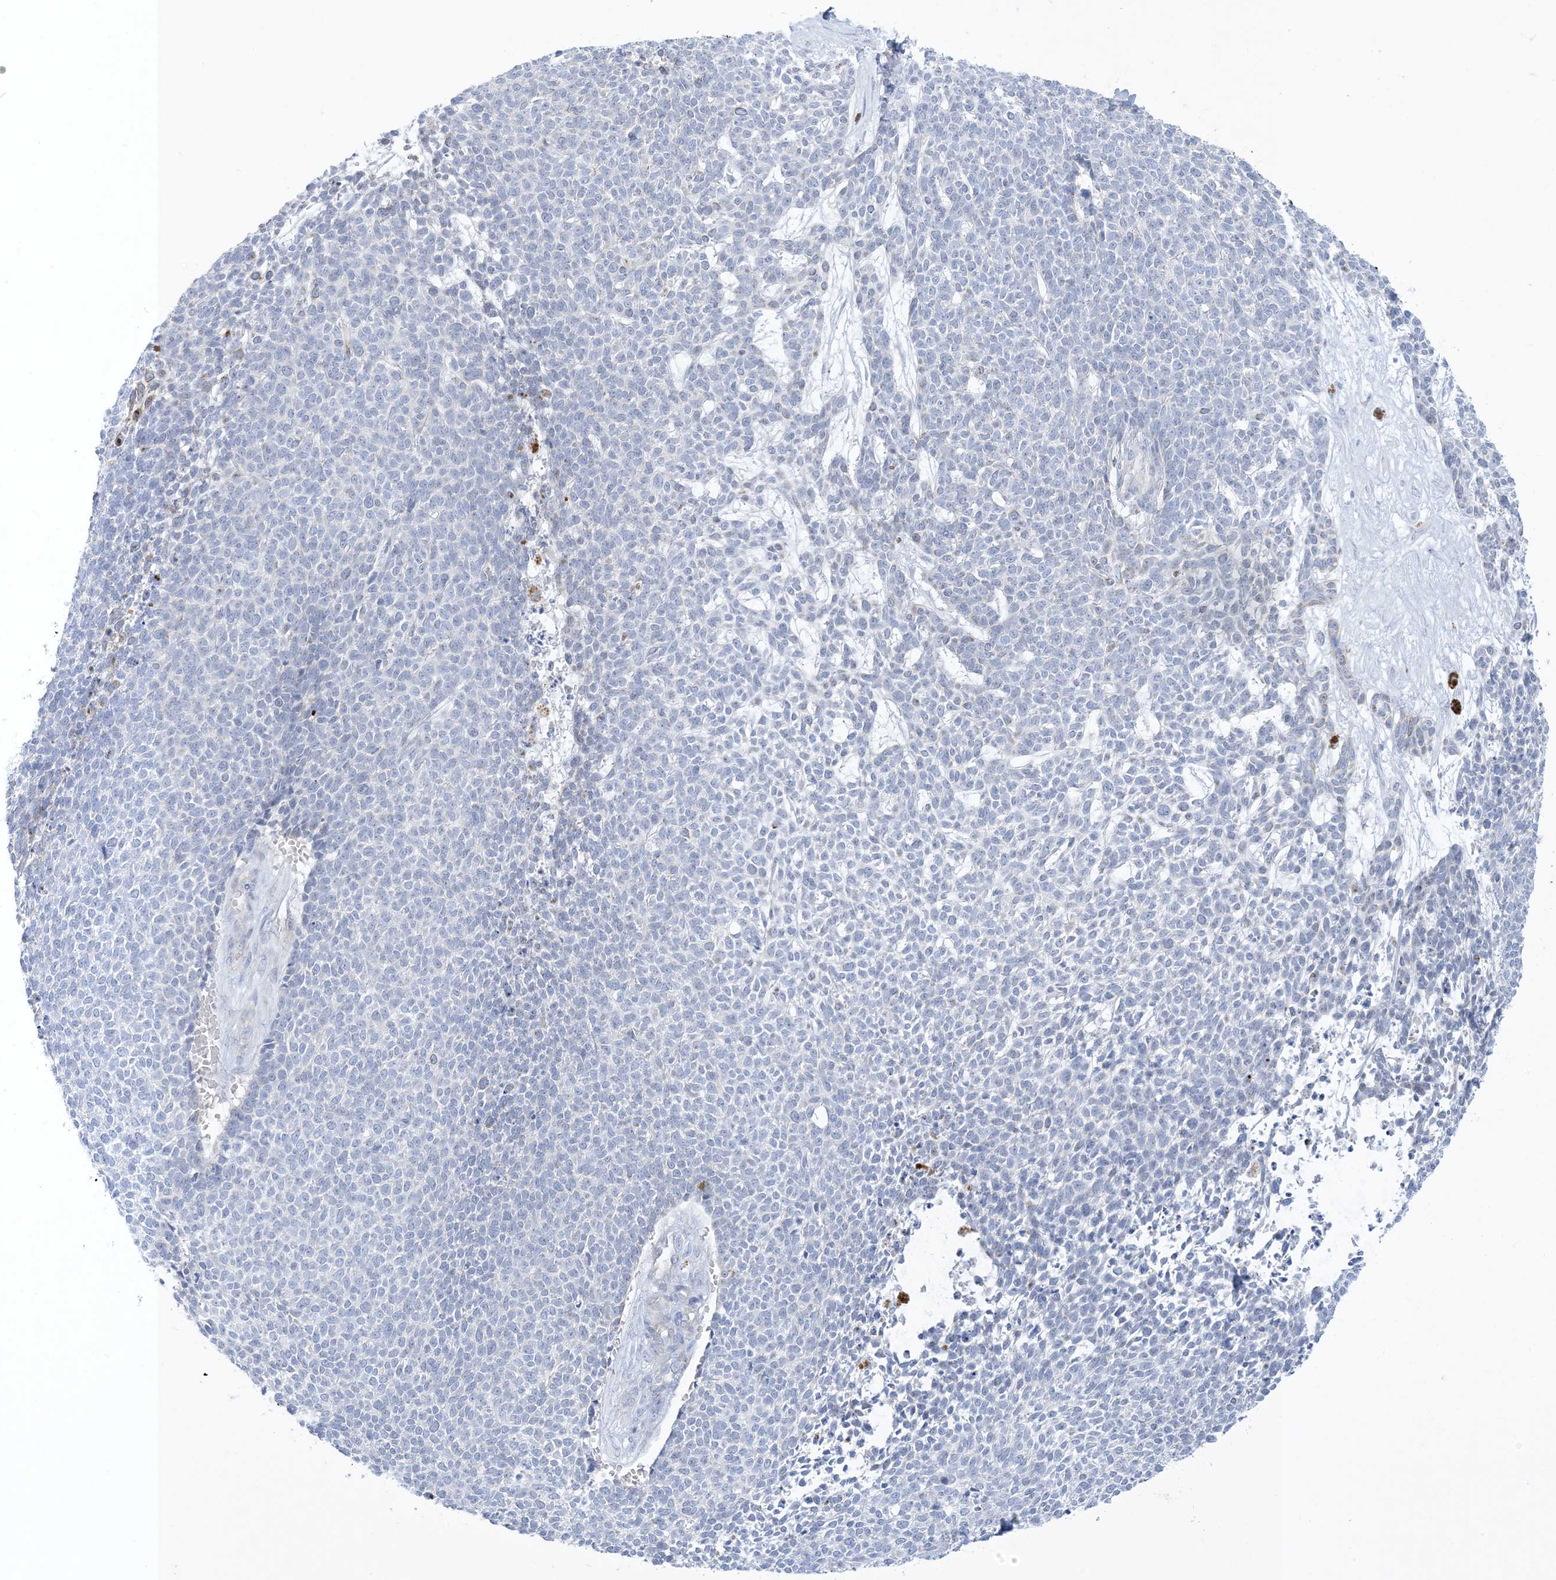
{"staining": {"intensity": "negative", "quantity": "none", "location": "none"}, "tissue": "skin cancer", "cell_type": "Tumor cells", "image_type": "cancer", "snomed": [{"axis": "morphology", "description": "Basal cell carcinoma"}, {"axis": "topography", "description": "Skin"}], "caption": "Tumor cells are negative for protein expression in human basal cell carcinoma (skin).", "gene": "XIRP2", "patient": {"sex": "female", "age": 84}}